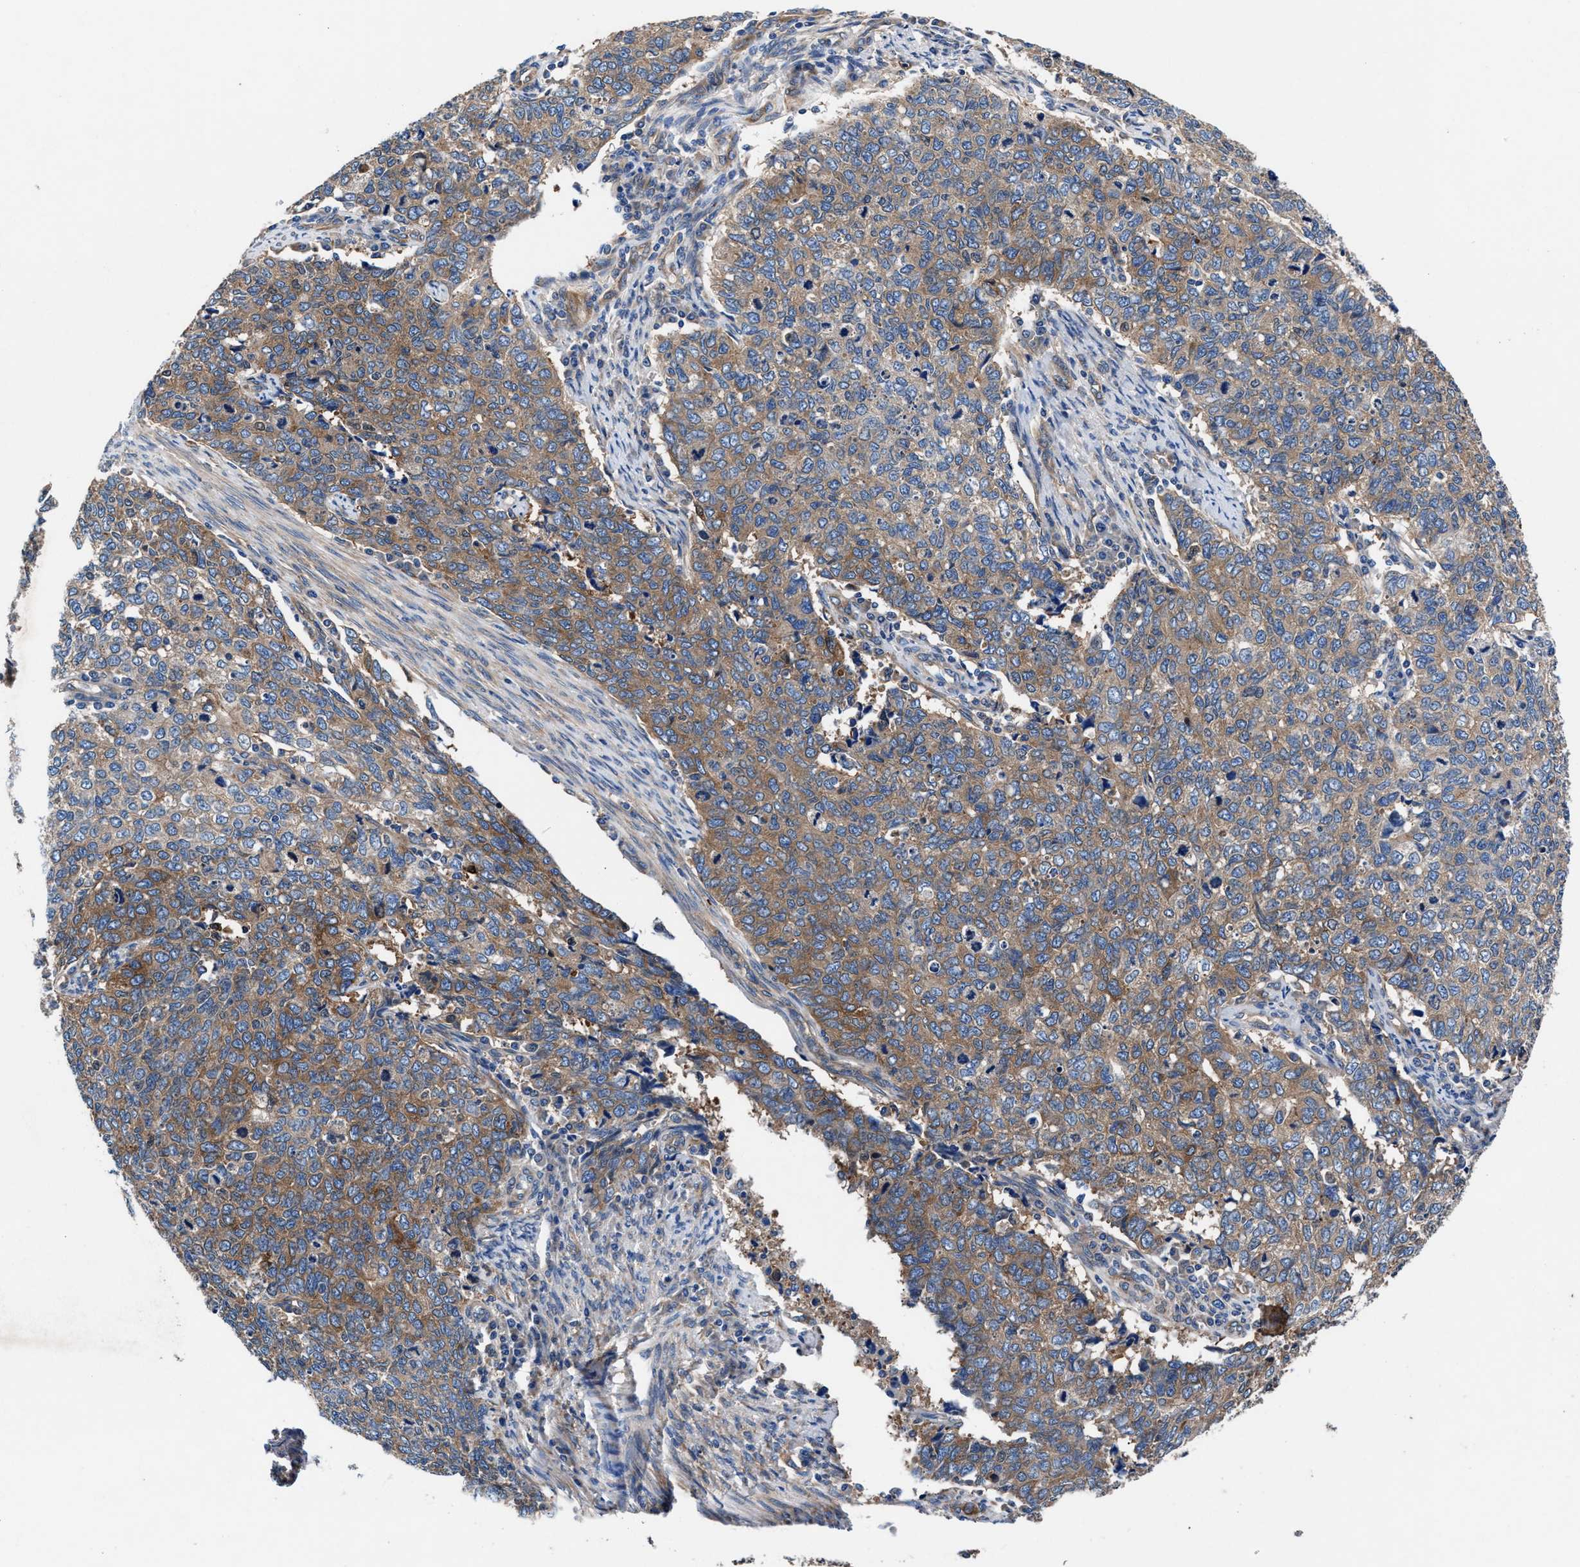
{"staining": {"intensity": "moderate", "quantity": "25%-75%", "location": "cytoplasmic/membranous"}, "tissue": "cervical cancer", "cell_type": "Tumor cells", "image_type": "cancer", "snomed": [{"axis": "morphology", "description": "Squamous cell carcinoma, NOS"}, {"axis": "topography", "description": "Cervix"}], "caption": "Human cervical squamous cell carcinoma stained with a protein marker exhibits moderate staining in tumor cells.", "gene": "SH3GL1", "patient": {"sex": "female", "age": 63}}